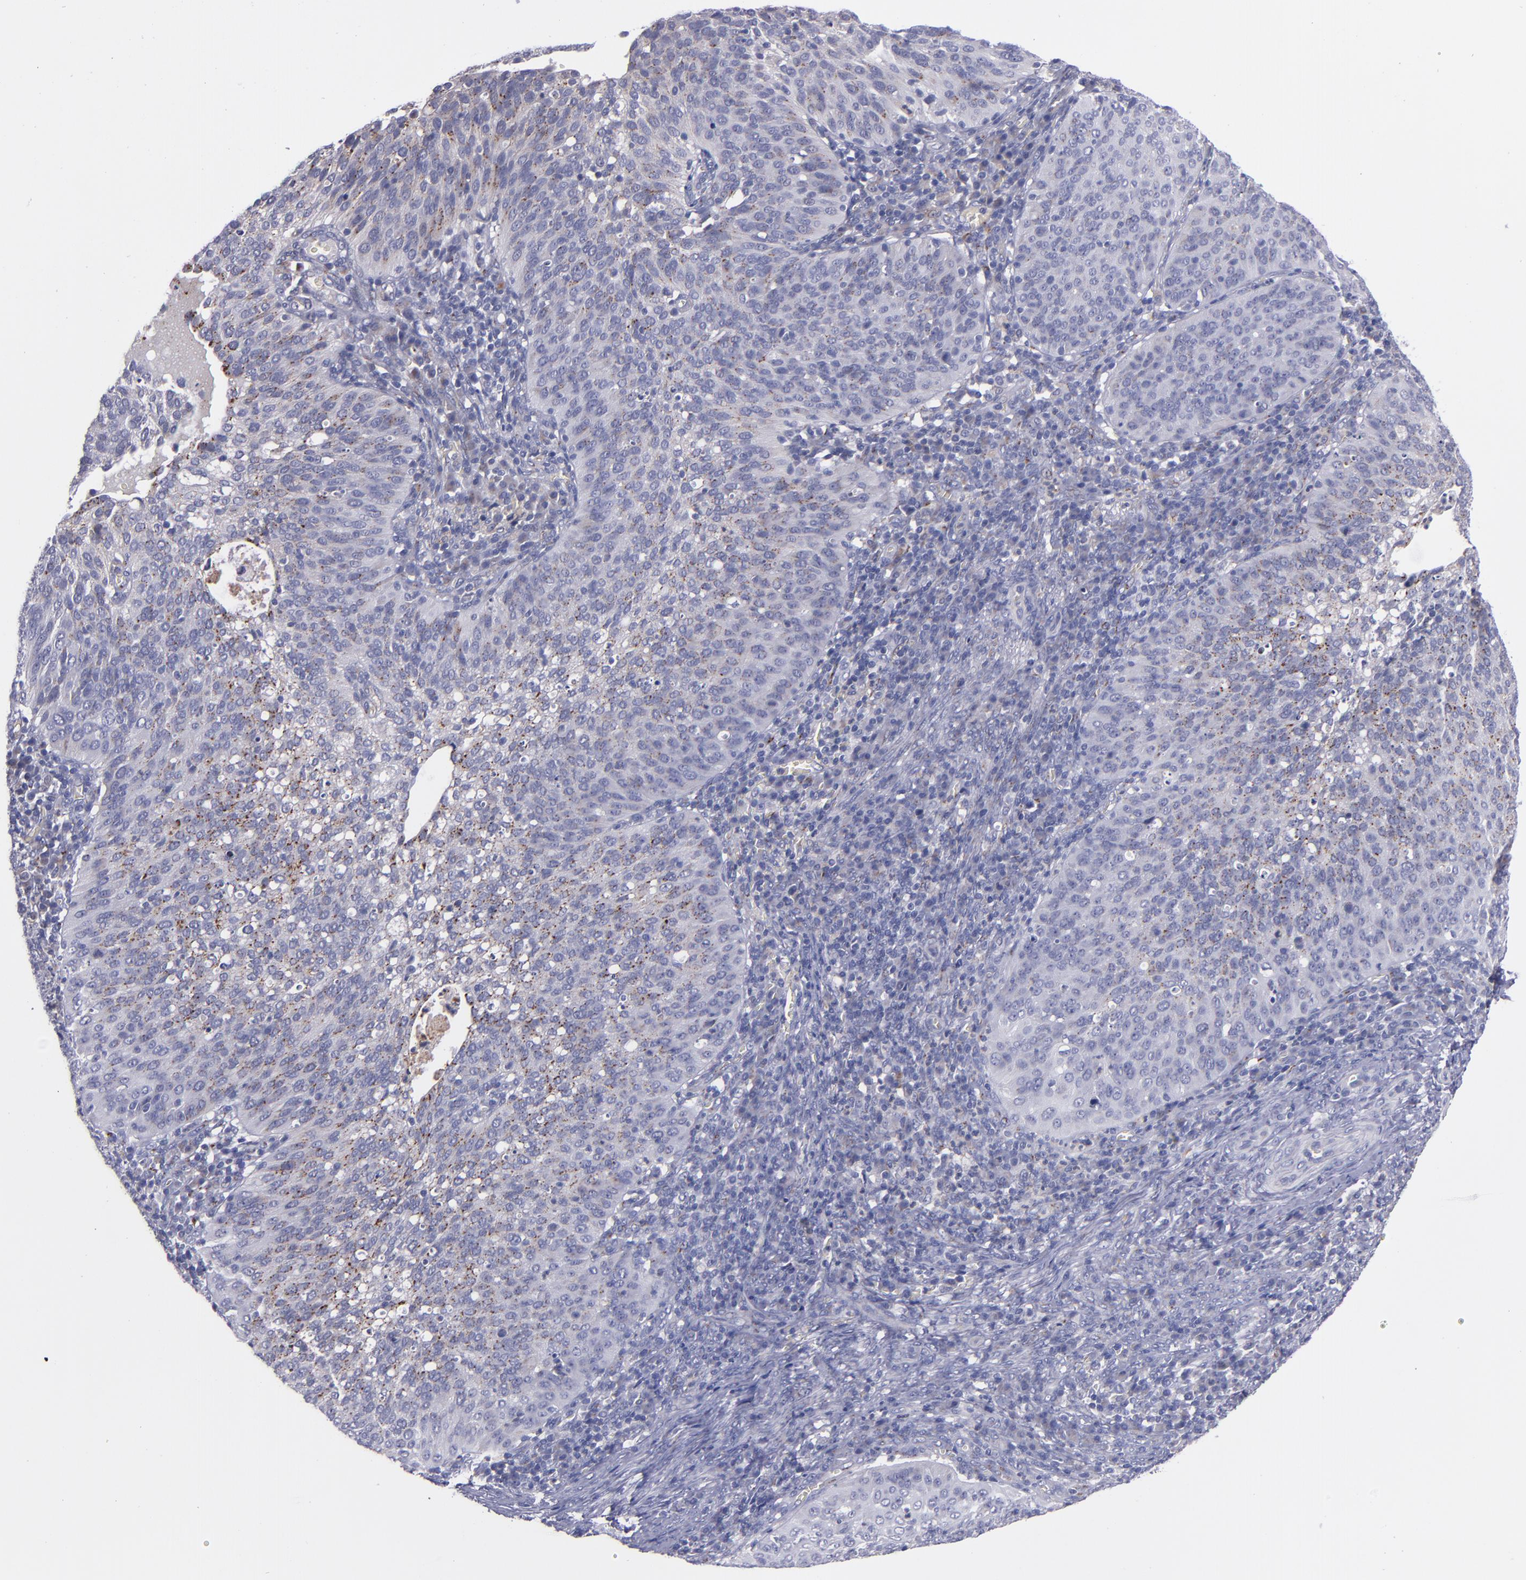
{"staining": {"intensity": "strong", "quantity": "25%-75%", "location": "cytoplasmic/membranous"}, "tissue": "cervical cancer", "cell_type": "Tumor cells", "image_type": "cancer", "snomed": [{"axis": "morphology", "description": "Squamous cell carcinoma, NOS"}, {"axis": "topography", "description": "Cervix"}], "caption": "Immunohistochemistry photomicrograph of neoplastic tissue: human squamous cell carcinoma (cervical) stained using IHC shows high levels of strong protein expression localized specifically in the cytoplasmic/membranous of tumor cells, appearing as a cytoplasmic/membranous brown color.", "gene": "RAB41", "patient": {"sex": "female", "age": 39}}